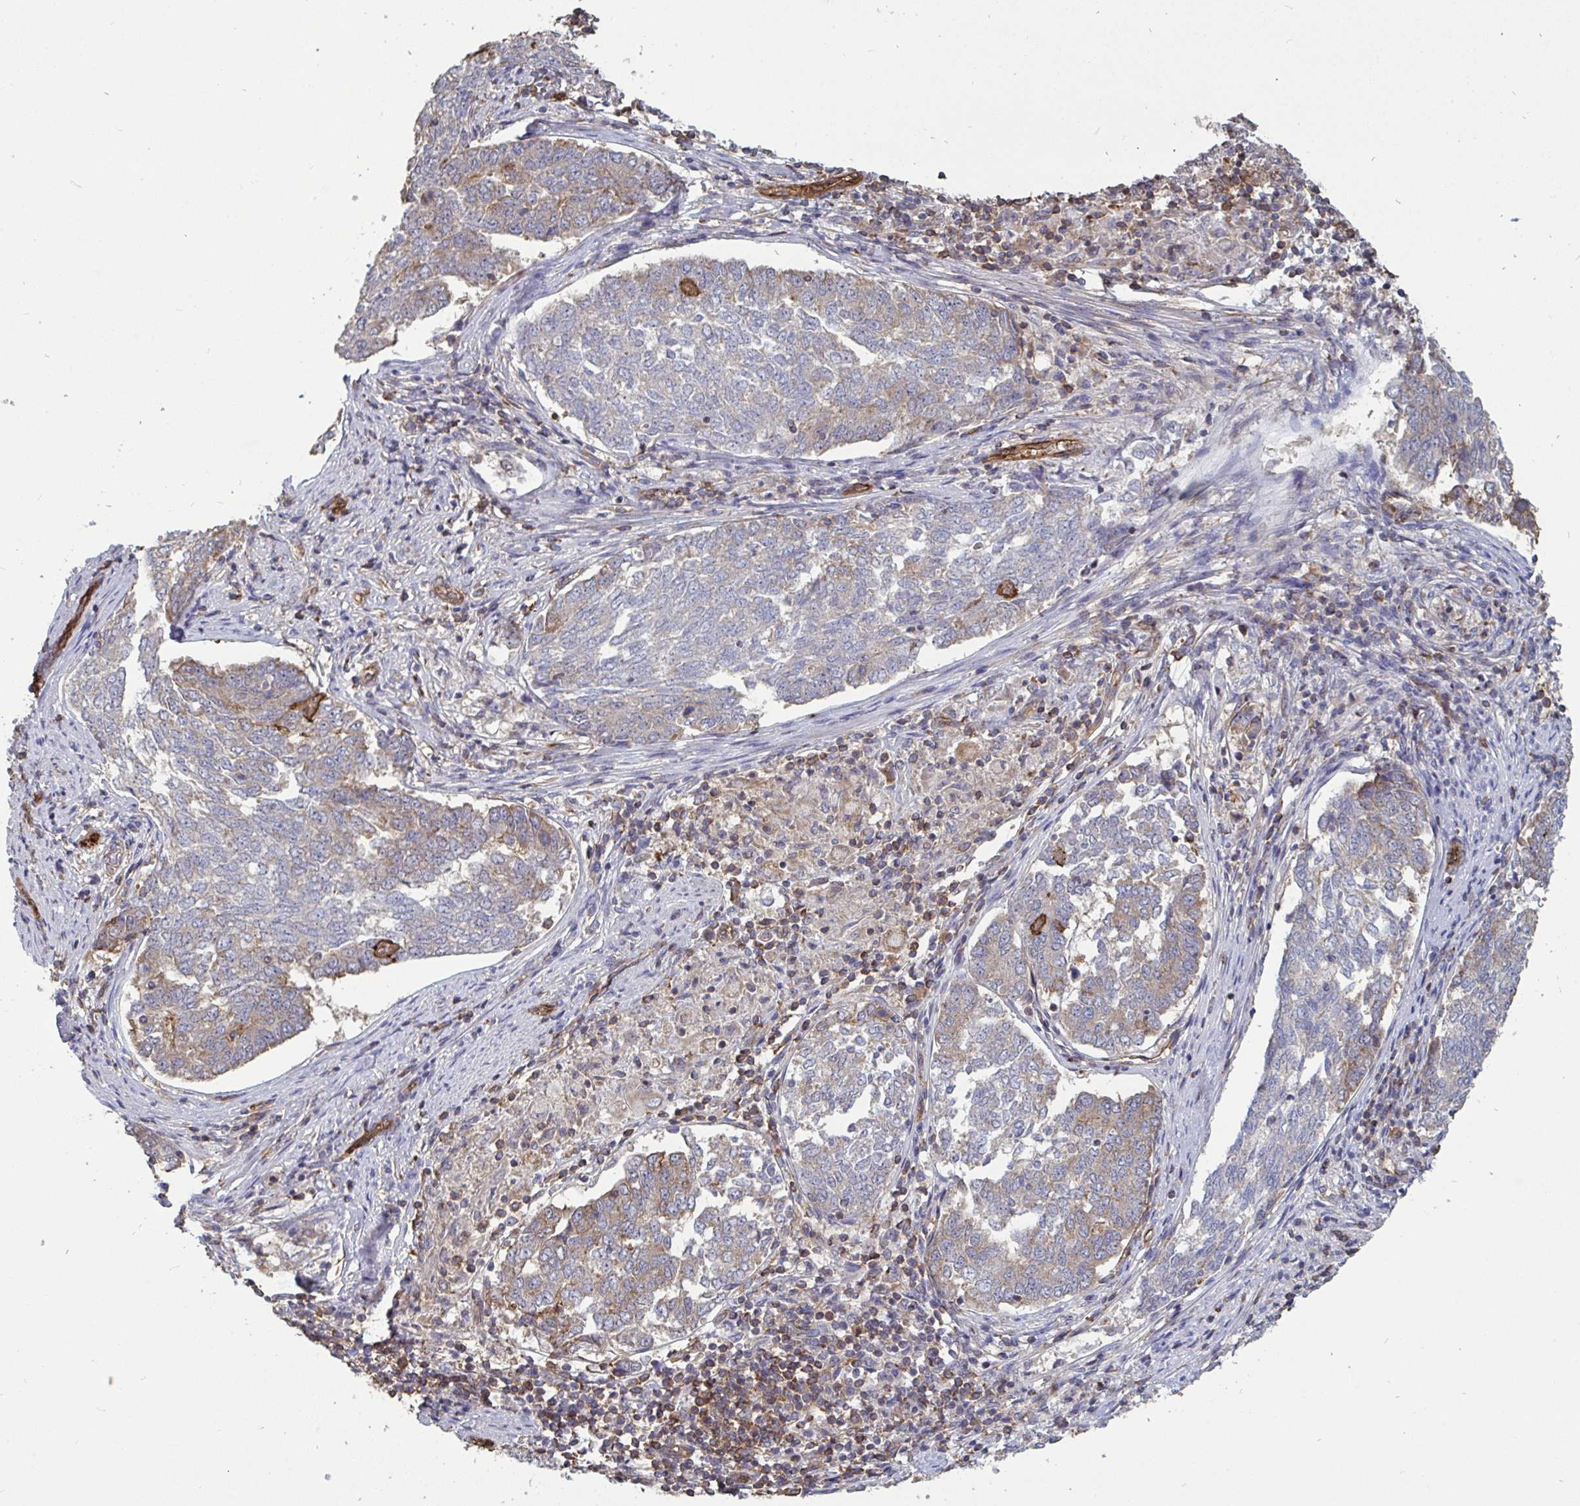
{"staining": {"intensity": "negative", "quantity": "none", "location": "none"}, "tissue": "endometrial cancer", "cell_type": "Tumor cells", "image_type": "cancer", "snomed": [{"axis": "morphology", "description": "Adenocarcinoma, NOS"}, {"axis": "topography", "description": "Endometrium"}], "caption": "An image of human endometrial cancer (adenocarcinoma) is negative for staining in tumor cells. Nuclei are stained in blue.", "gene": "ISCU", "patient": {"sex": "female", "age": 80}}